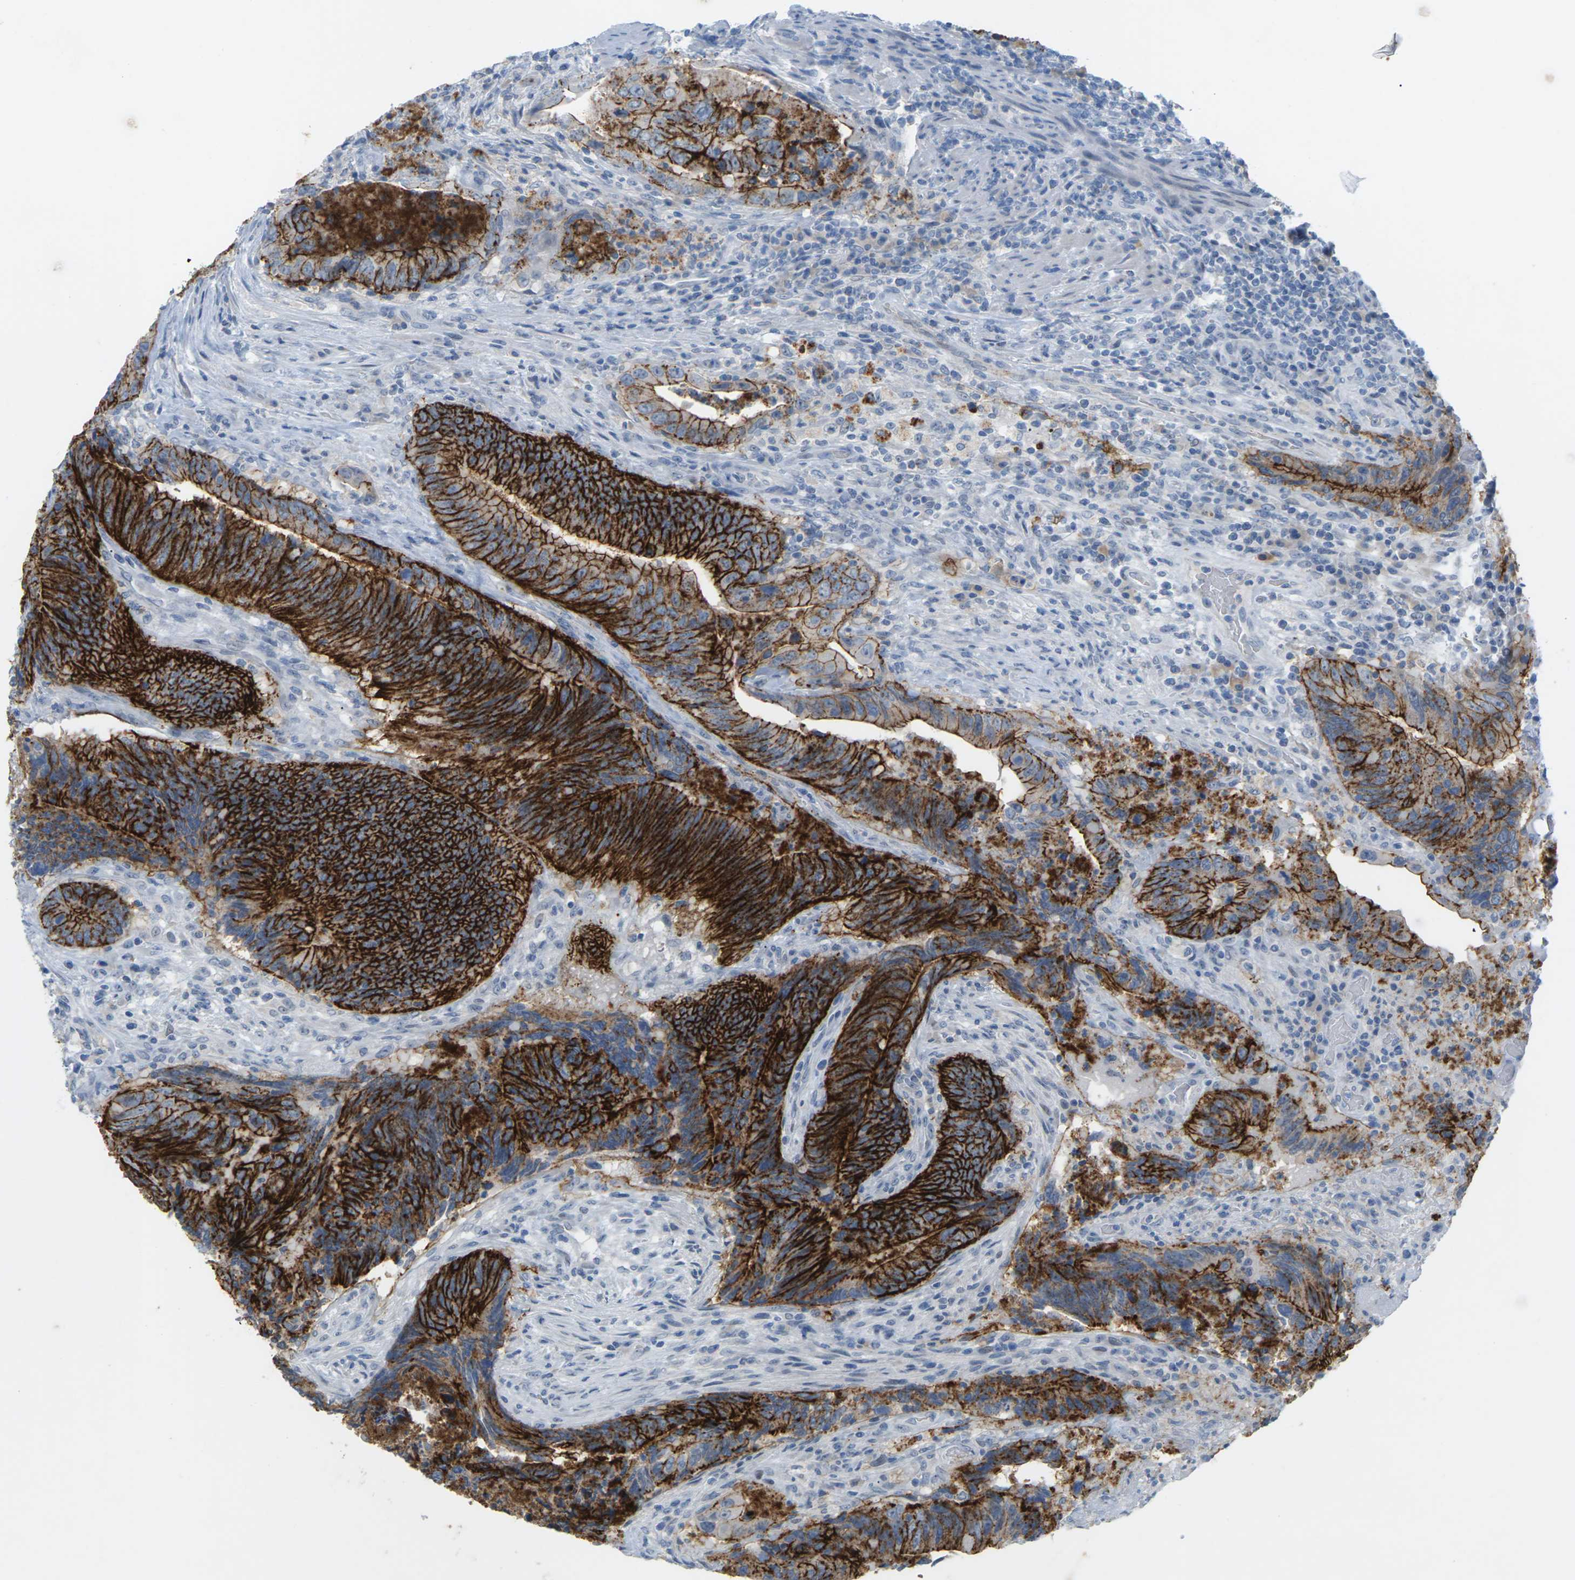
{"staining": {"intensity": "strong", "quantity": ">75%", "location": "cytoplasmic/membranous"}, "tissue": "colorectal cancer", "cell_type": "Tumor cells", "image_type": "cancer", "snomed": [{"axis": "morphology", "description": "Normal tissue, NOS"}, {"axis": "morphology", "description": "Adenocarcinoma, NOS"}, {"axis": "topography", "description": "Colon"}], "caption": "IHC (DAB (3,3'-diaminobenzidine)) staining of human colorectal adenocarcinoma exhibits strong cytoplasmic/membranous protein staining in approximately >75% of tumor cells.", "gene": "CLDN3", "patient": {"sex": "male", "age": 56}}